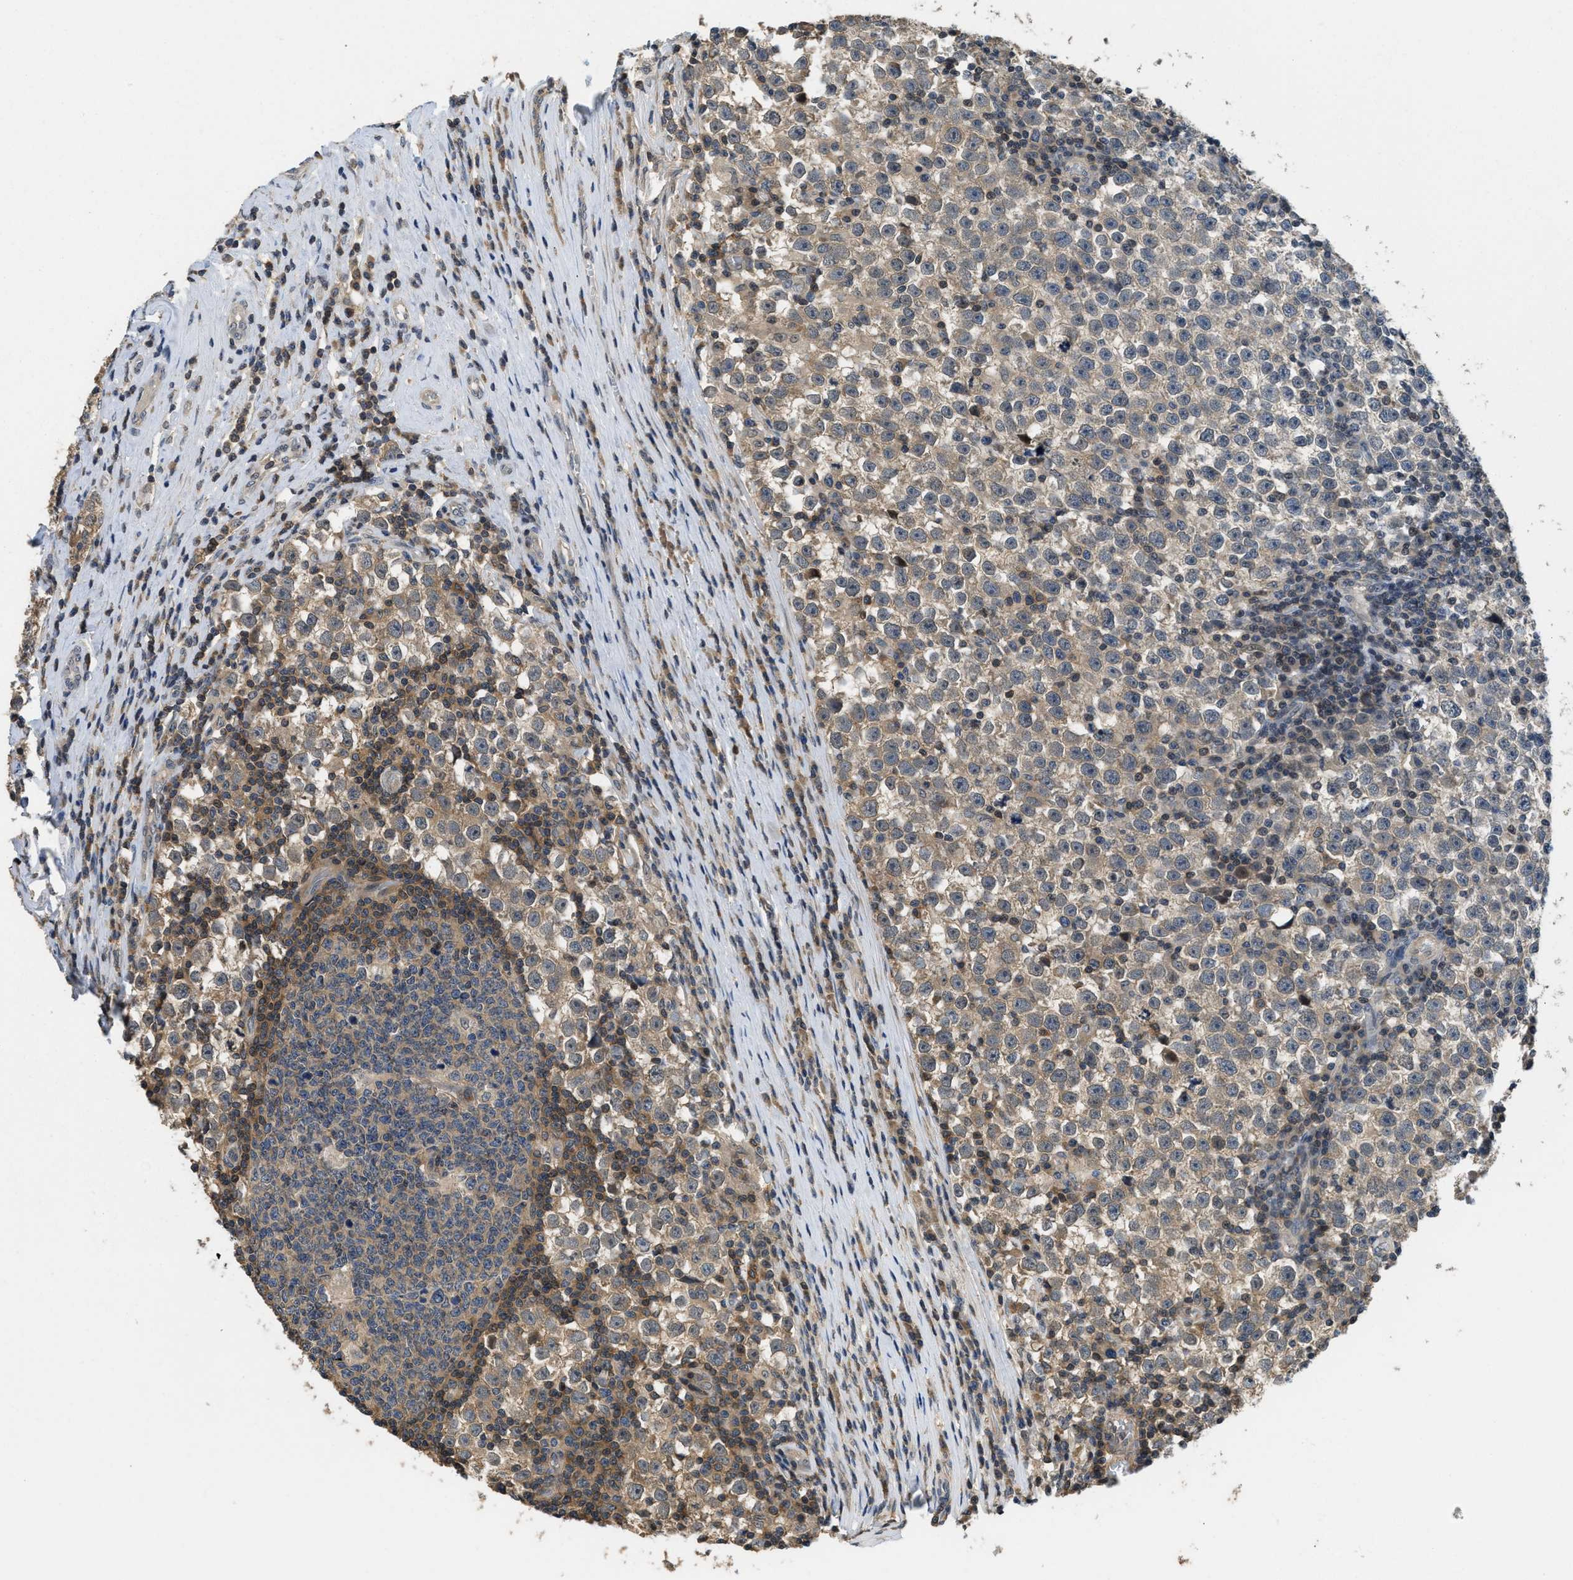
{"staining": {"intensity": "moderate", "quantity": ">75%", "location": "cytoplasmic/membranous"}, "tissue": "testis cancer", "cell_type": "Tumor cells", "image_type": "cancer", "snomed": [{"axis": "morphology", "description": "Normal tissue, NOS"}, {"axis": "morphology", "description": "Seminoma, NOS"}, {"axis": "topography", "description": "Testis"}], "caption": "The image shows a brown stain indicating the presence of a protein in the cytoplasmic/membranous of tumor cells in testis cancer.", "gene": "TES", "patient": {"sex": "male", "age": 43}}